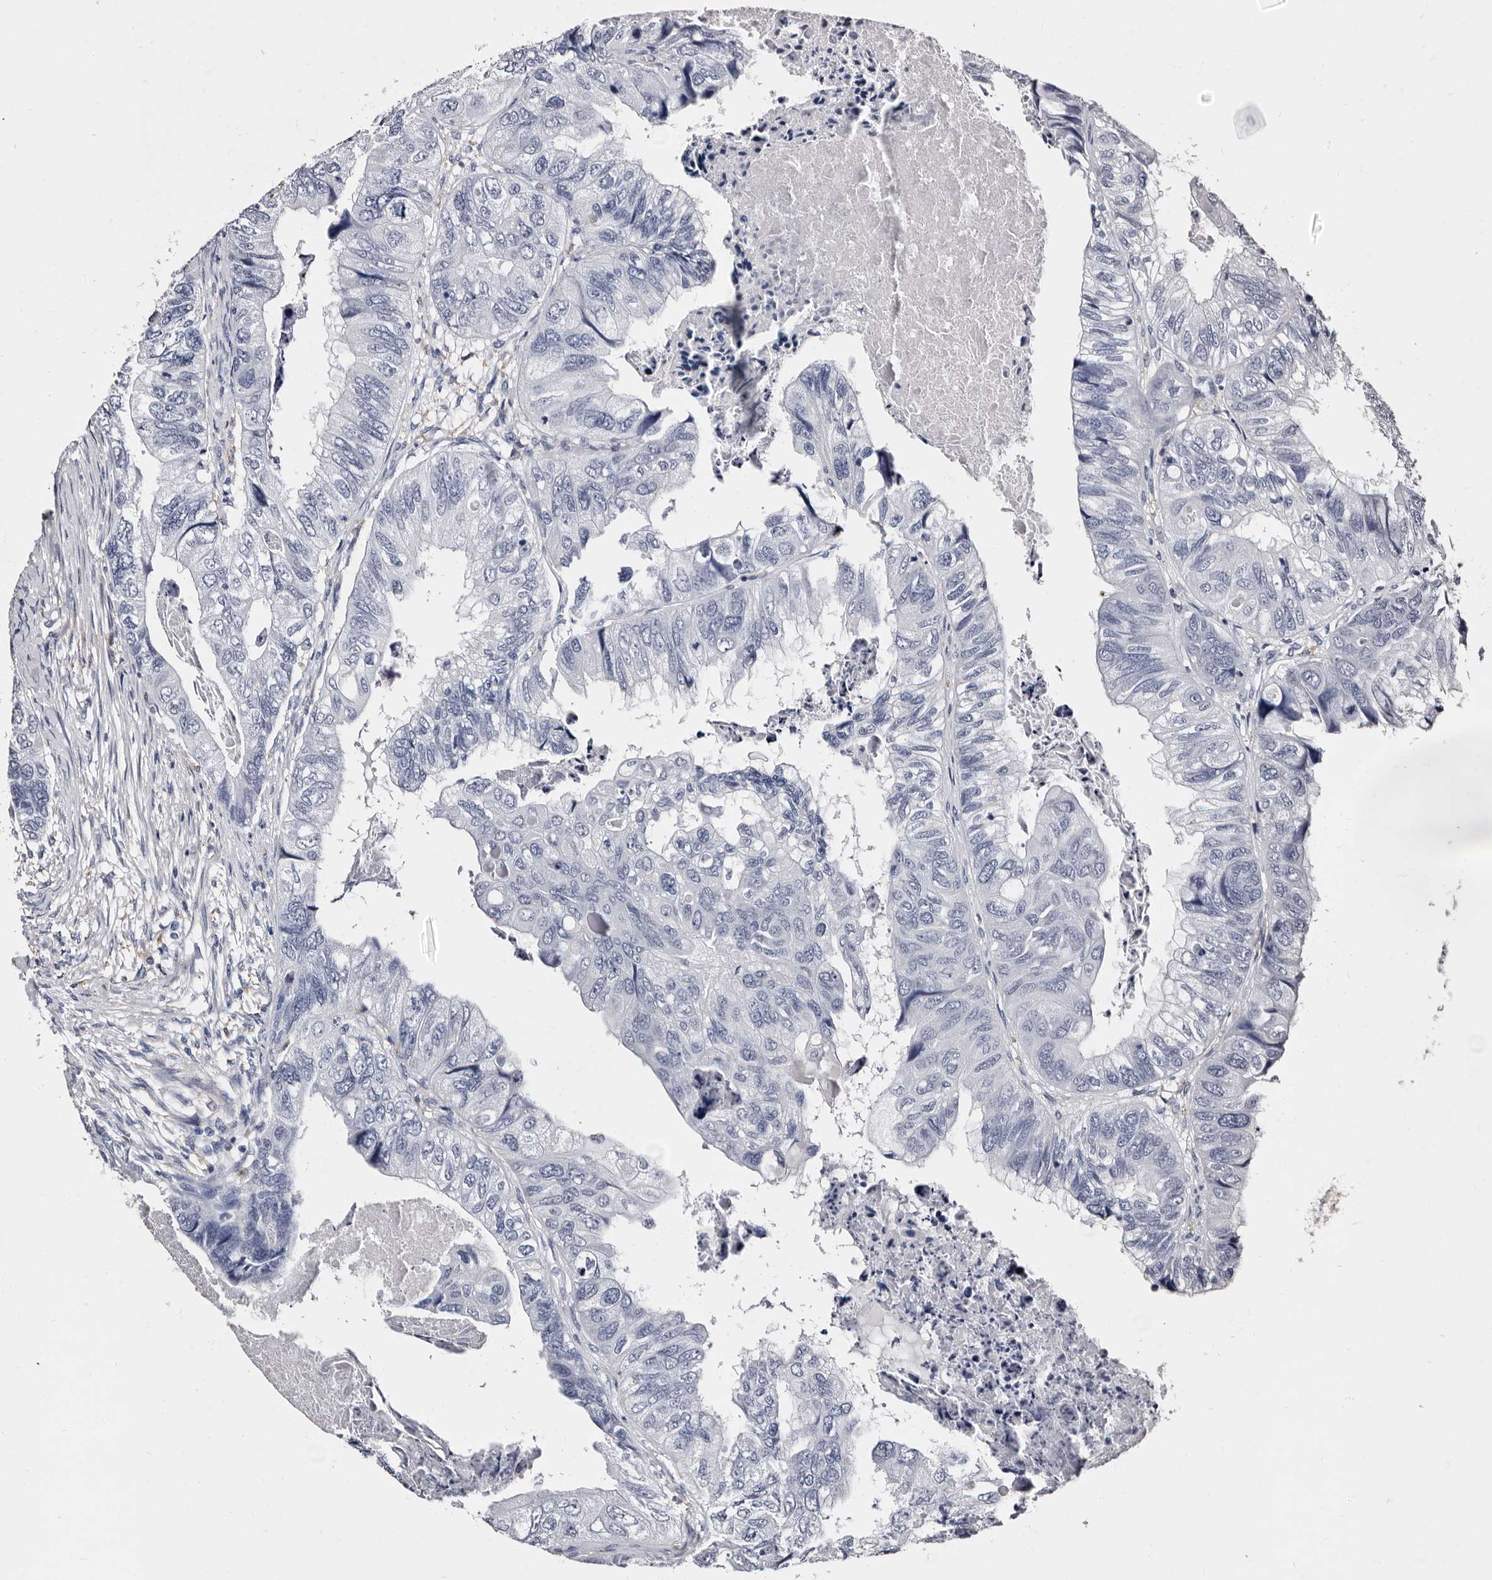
{"staining": {"intensity": "negative", "quantity": "none", "location": "none"}, "tissue": "colorectal cancer", "cell_type": "Tumor cells", "image_type": "cancer", "snomed": [{"axis": "morphology", "description": "Adenocarcinoma, NOS"}, {"axis": "topography", "description": "Rectum"}], "caption": "Immunohistochemistry image of neoplastic tissue: human colorectal cancer (adenocarcinoma) stained with DAB (3,3'-diaminobenzidine) reveals no significant protein expression in tumor cells.", "gene": "EPB41L3", "patient": {"sex": "male", "age": 63}}